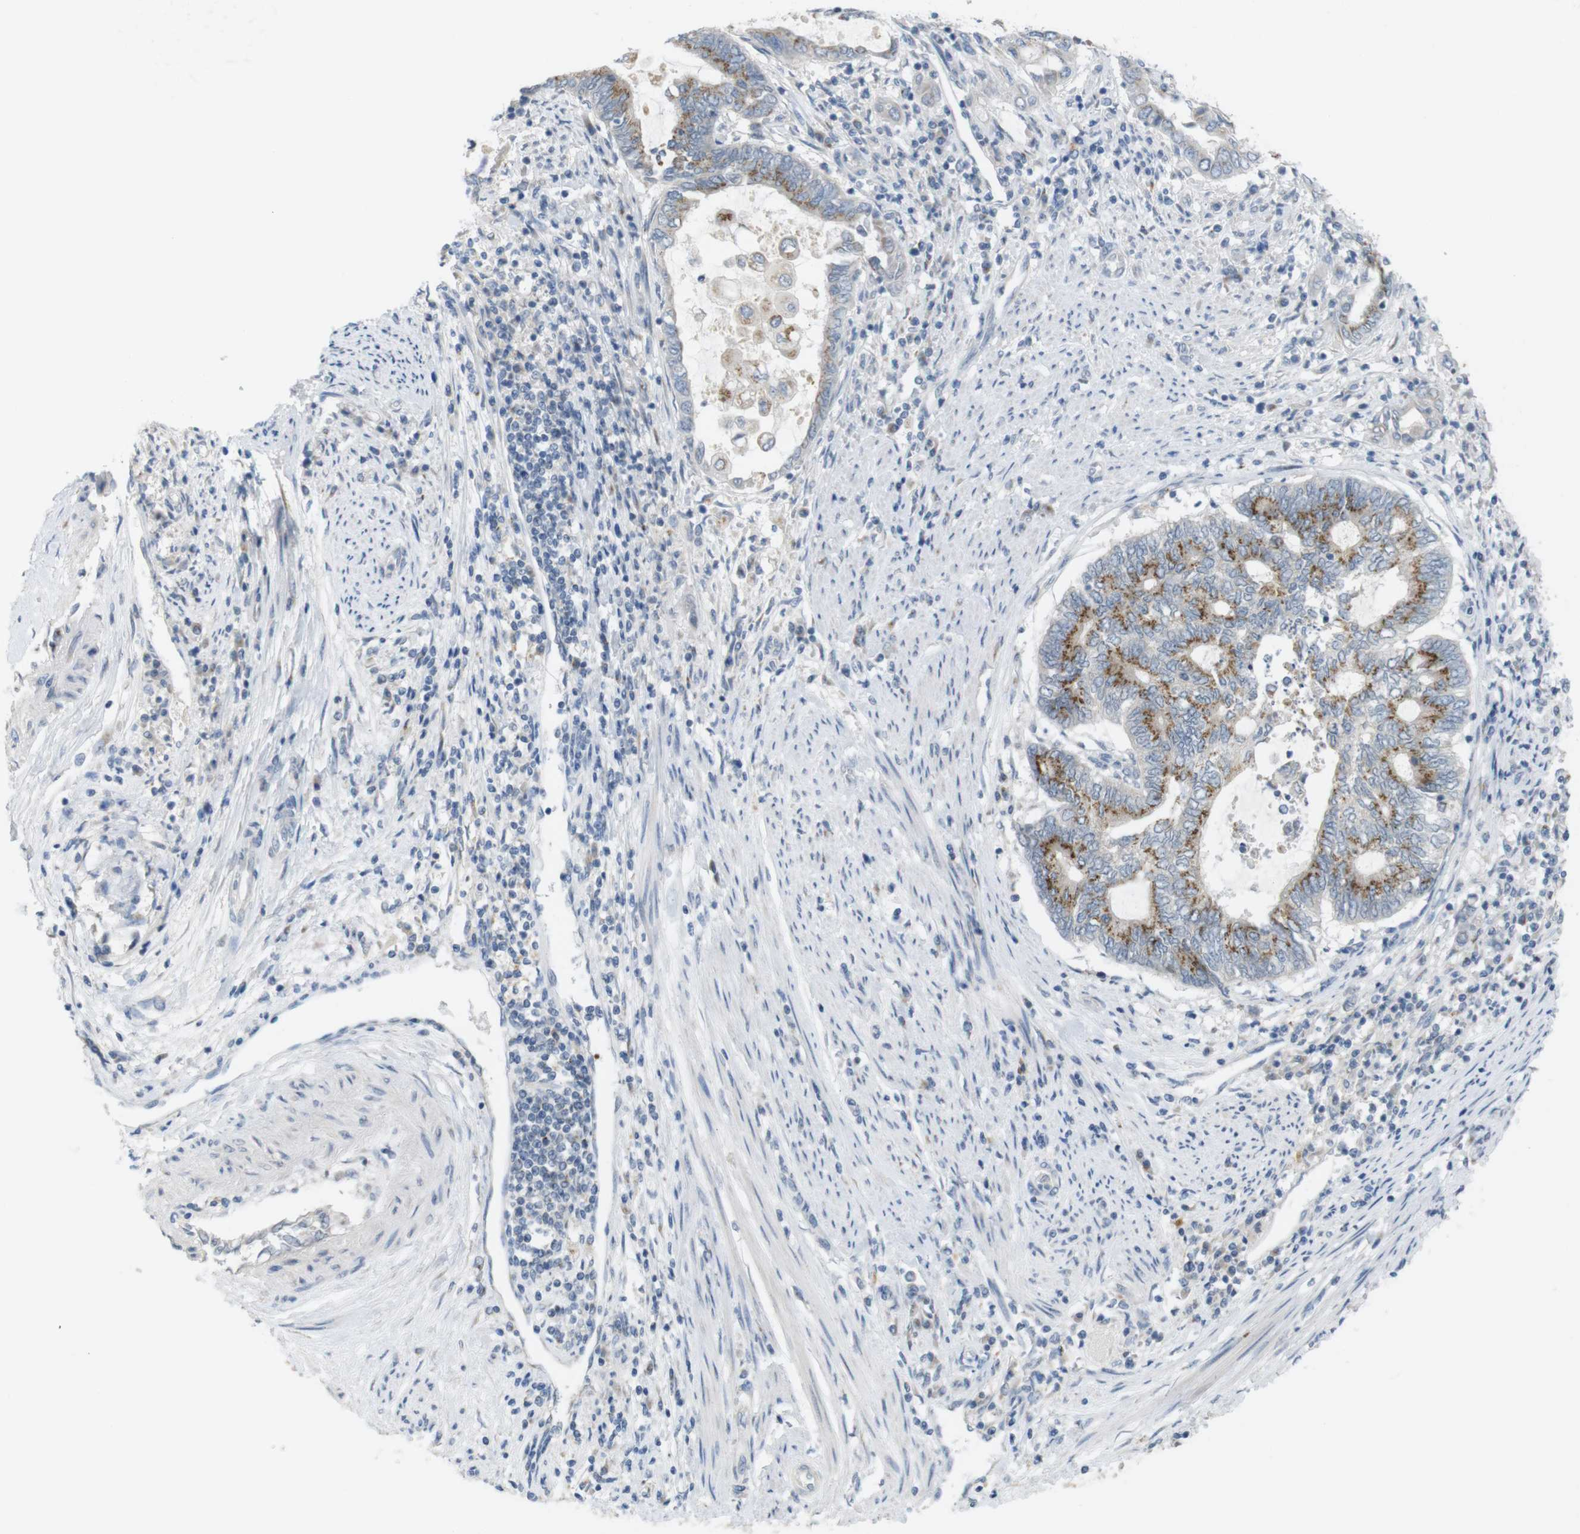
{"staining": {"intensity": "moderate", "quantity": ">75%", "location": "cytoplasmic/membranous"}, "tissue": "endometrial cancer", "cell_type": "Tumor cells", "image_type": "cancer", "snomed": [{"axis": "morphology", "description": "Adenocarcinoma, NOS"}, {"axis": "topography", "description": "Uterus"}, {"axis": "topography", "description": "Endometrium"}], "caption": "This image exhibits endometrial cancer (adenocarcinoma) stained with immunohistochemistry (IHC) to label a protein in brown. The cytoplasmic/membranous of tumor cells show moderate positivity for the protein. Nuclei are counter-stained blue.", "gene": "YIPF3", "patient": {"sex": "female", "age": 70}}